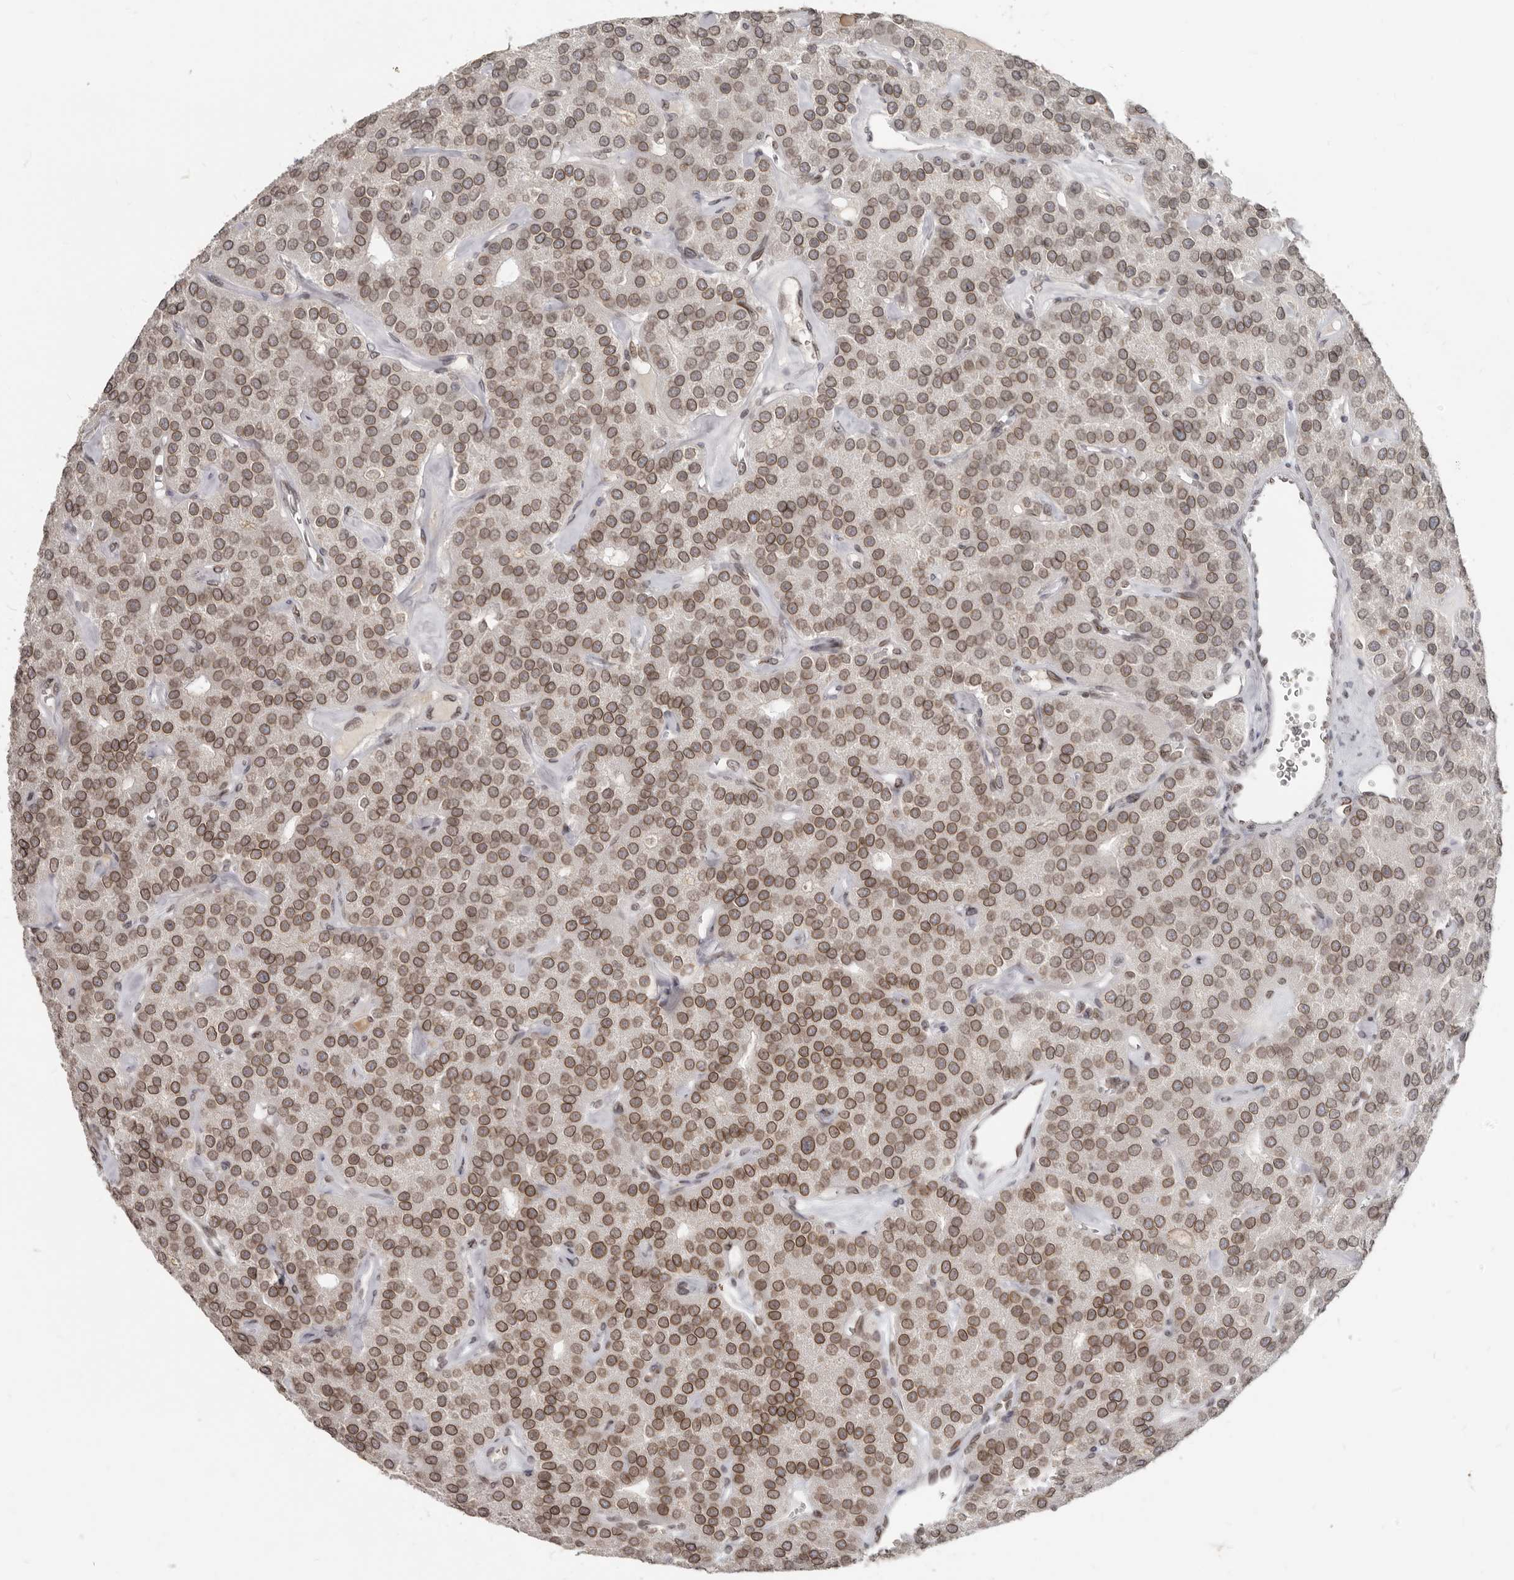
{"staining": {"intensity": "moderate", "quantity": ">75%", "location": "cytoplasmic/membranous,nuclear"}, "tissue": "parathyroid gland", "cell_type": "Glandular cells", "image_type": "normal", "snomed": [{"axis": "morphology", "description": "Normal tissue, NOS"}, {"axis": "morphology", "description": "Adenoma, NOS"}, {"axis": "topography", "description": "Parathyroid gland"}], "caption": "Parathyroid gland stained with IHC displays moderate cytoplasmic/membranous,nuclear positivity in approximately >75% of glandular cells. (IHC, brightfield microscopy, high magnification).", "gene": "NUP153", "patient": {"sex": "female", "age": 86}}